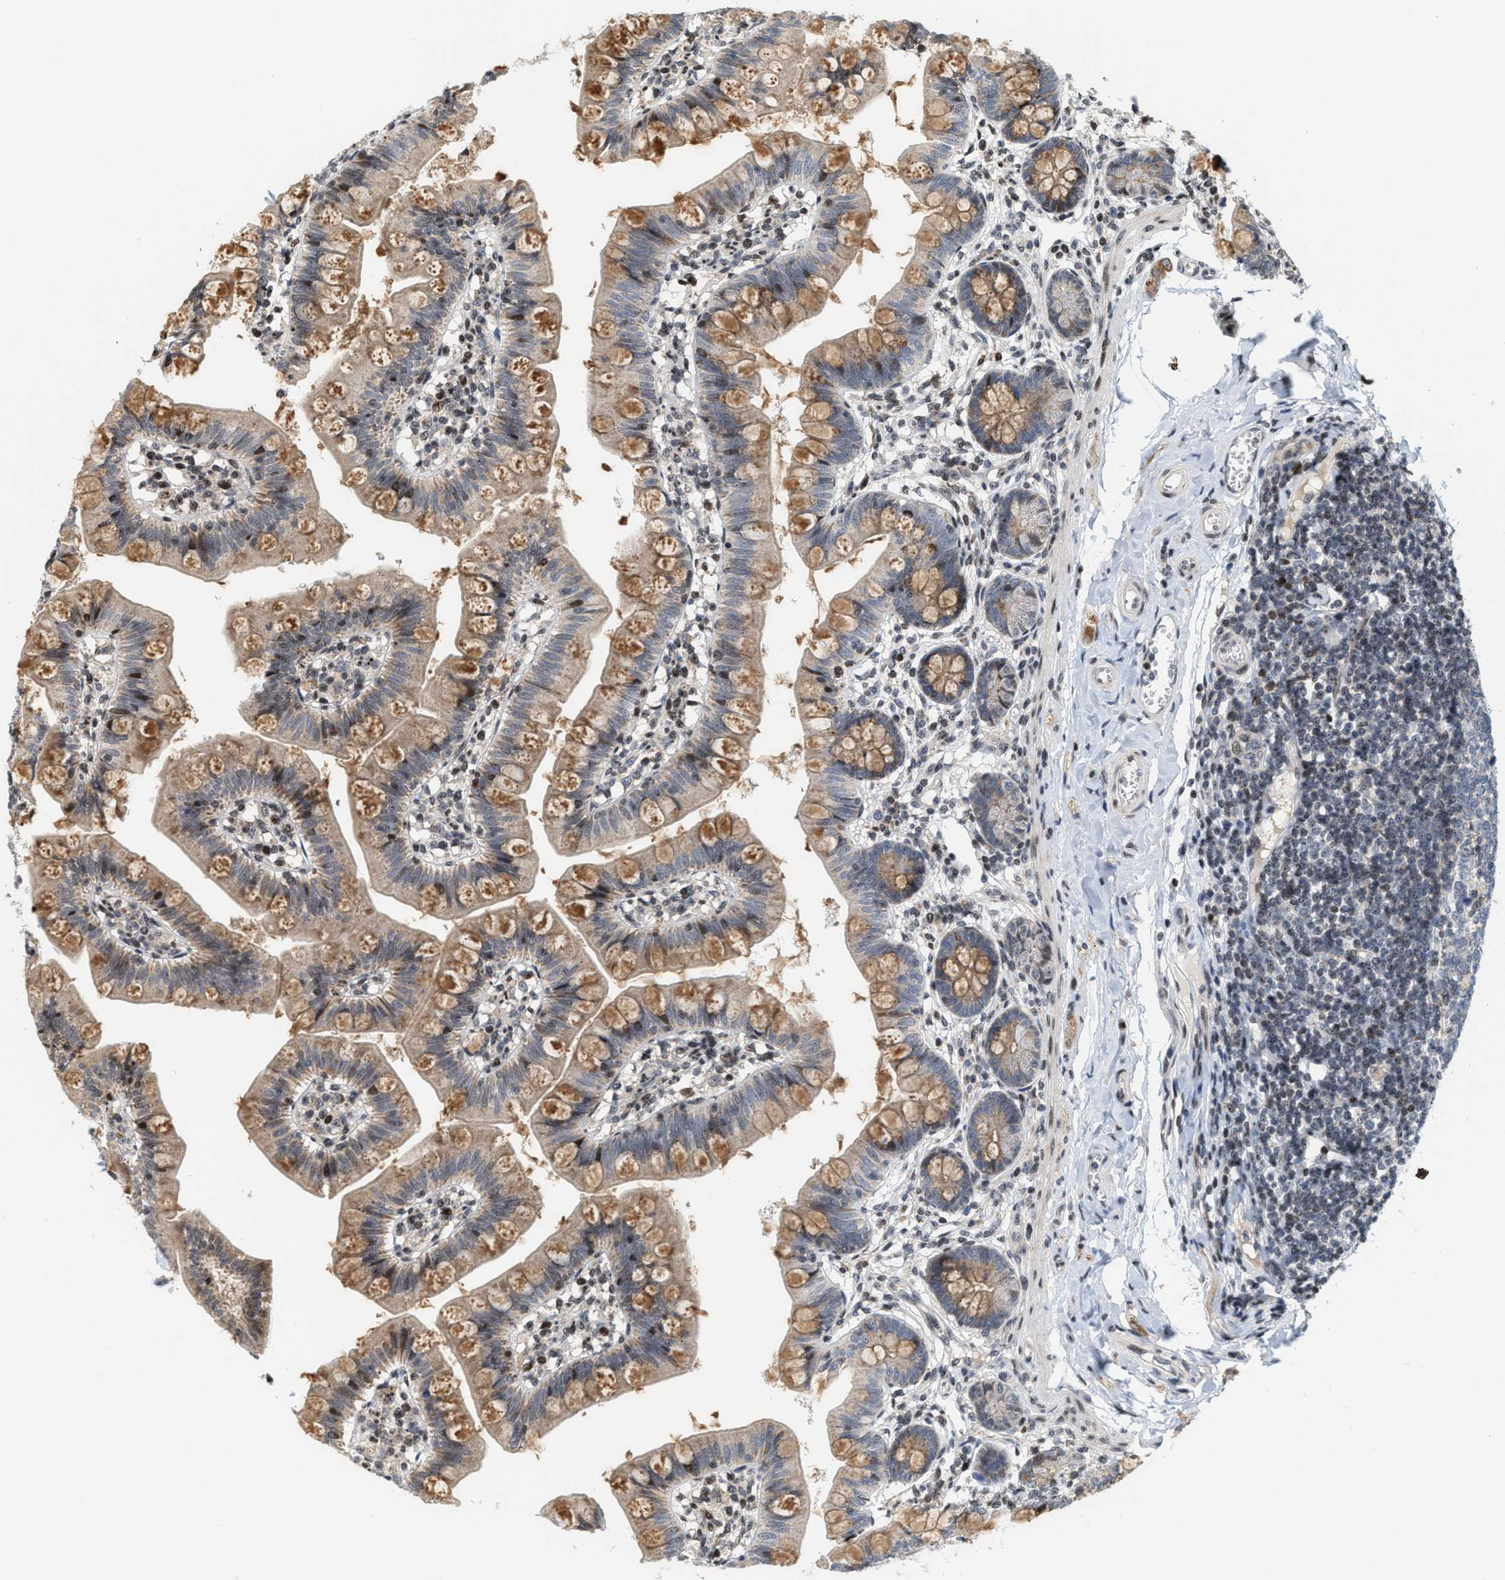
{"staining": {"intensity": "moderate", "quantity": ">75%", "location": "cytoplasmic/membranous,nuclear"}, "tissue": "small intestine", "cell_type": "Glandular cells", "image_type": "normal", "snomed": [{"axis": "morphology", "description": "Normal tissue, NOS"}, {"axis": "topography", "description": "Small intestine"}], "caption": "This photomicrograph demonstrates unremarkable small intestine stained with immunohistochemistry to label a protein in brown. The cytoplasmic/membranous,nuclear of glandular cells show moderate positivity for the protein. Nuclei are counter-stained blue.", "gene": "PDZD2", "patient": {"sex": "male", "age": 7}}